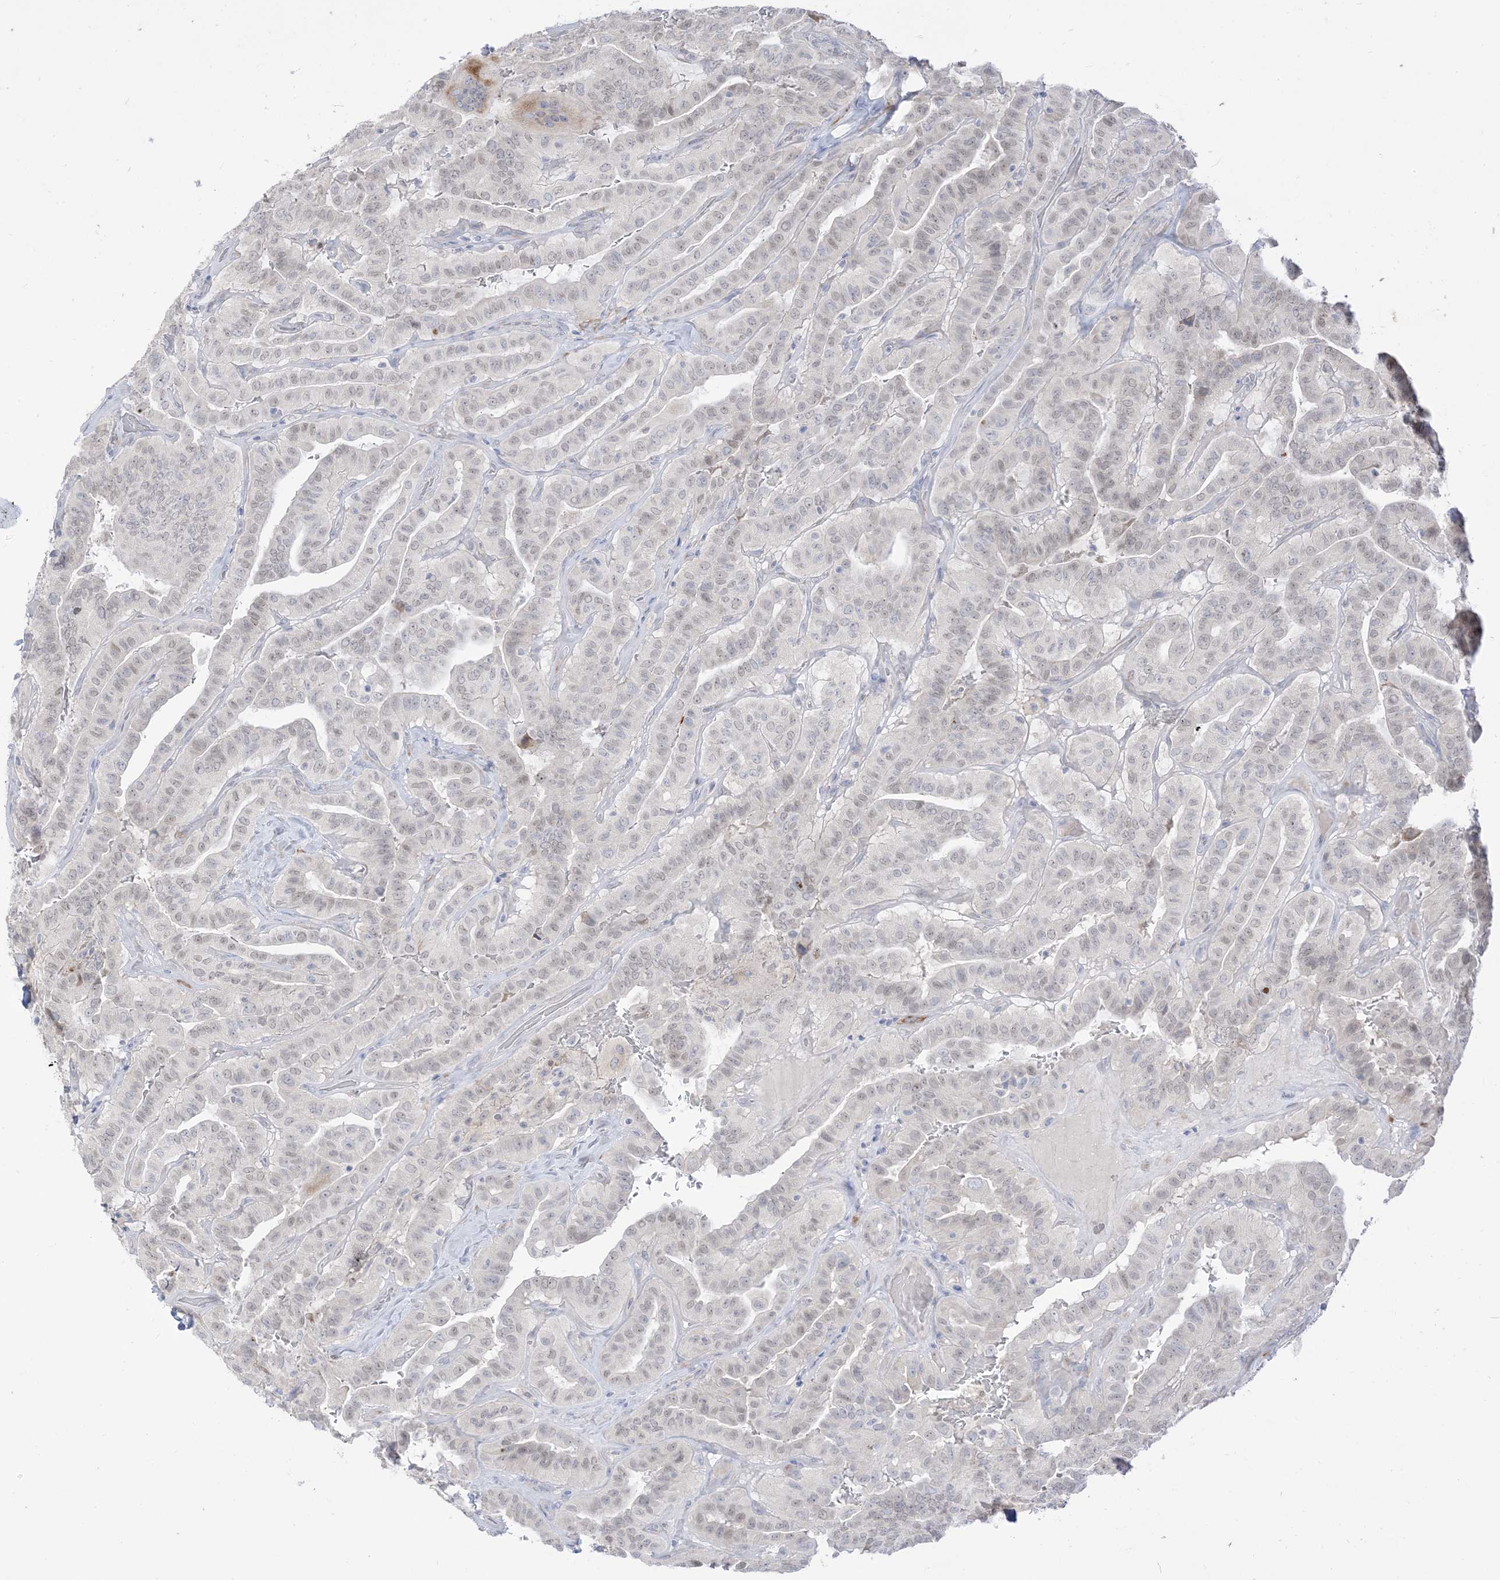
{"staining": {"intensity": "negative", "quantity": "none", "location": "none"}, "tissue": "thyroid cancer", "cell_type": "Tumor cells", "image_type": "cancer", "snomed": [{"axis": "morphology", "description": "Papillary adenocarcinoma, NOS"}, {"axis": "topography", "description": "Thyroid gland"}], "caption": "This is an immunohistochemistry (IHC) image of papillary adenocarcinoma (thyroid). There is no expression in tumor cells.", "gene": "LOXL3", "patient": {"sex": "male", "age": 77}}